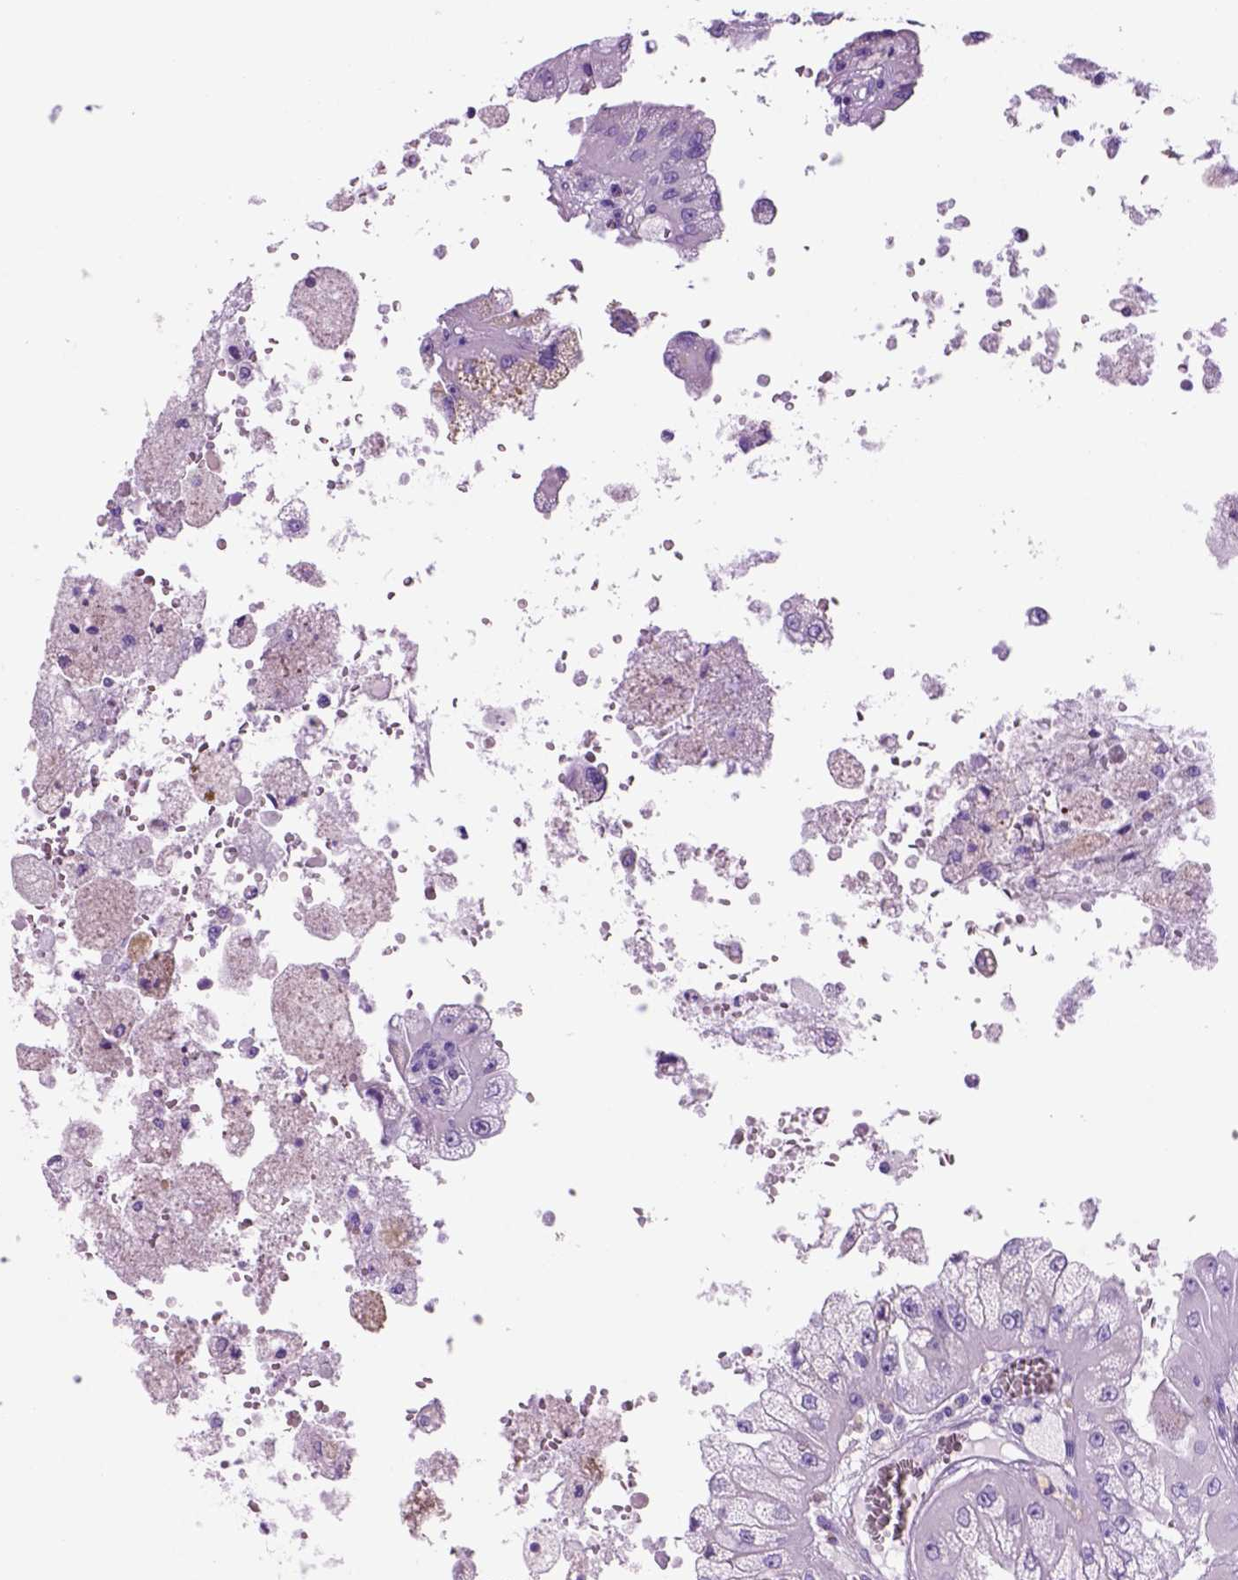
{"staining": {"intensity": "negative", "quantity": "none", "location": "none"}, "tissue": "renal cancer", "cell_type": "Tumor cells", "image_type": "cancer", "snomed": [{"axis": "morphology", "description": "Adenocarcinoma, NOS"}, {"axis": "topography", "description": "Kidney"}], "caption": "Human renal adenocarcinoma stained for a protein using immunohistochemistry (IHC) displays no positivity in tumor cells.", "gene": "HHIPL2", "patient": {"sex": "male", "age": 58}}